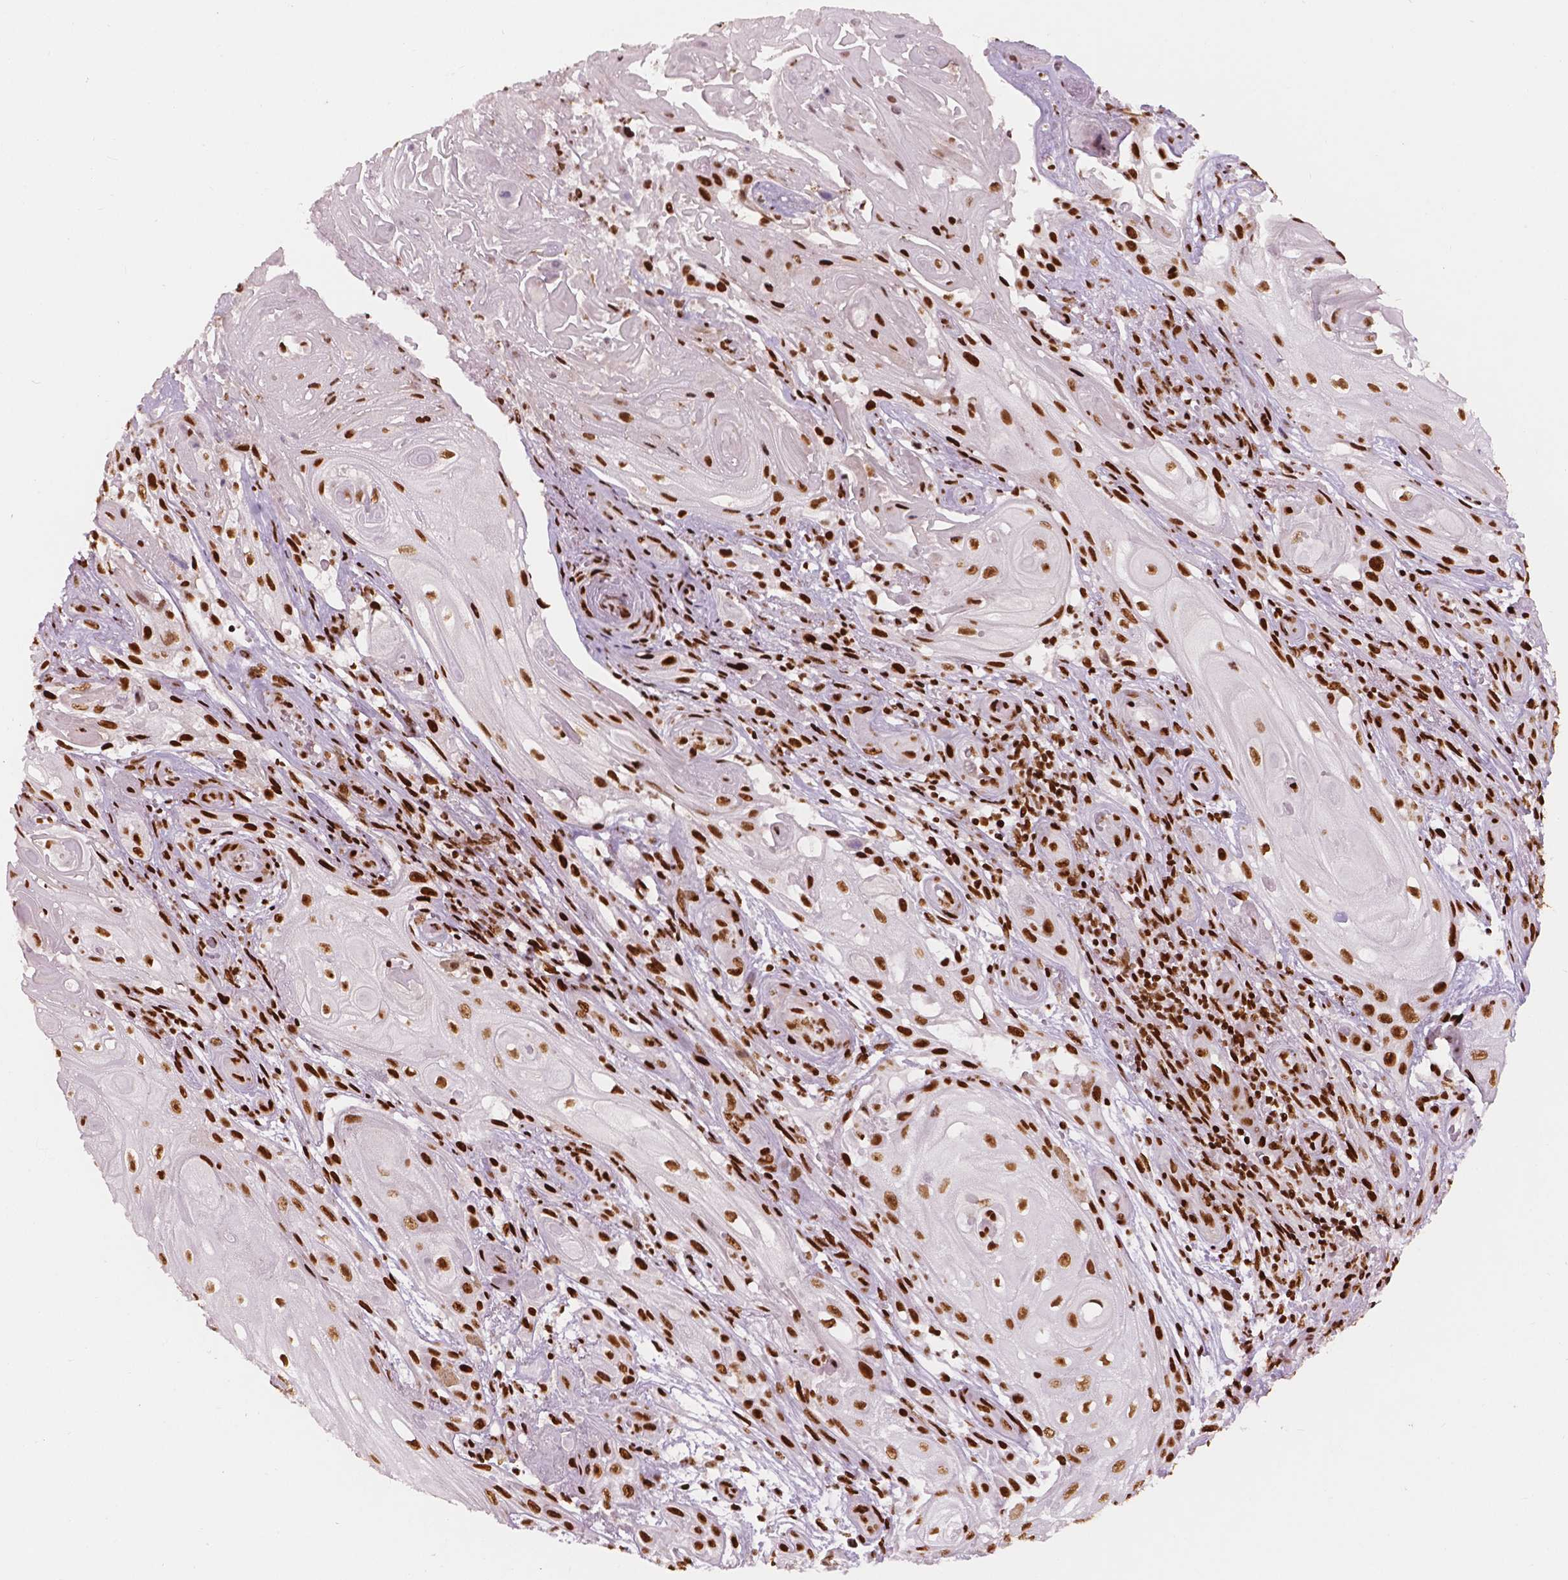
{"staining": {"intensity": "strong", "quantity": ">75%", "location": "nuclear"}, "tissue": "skin cancer", "cell_type": "Tumor cells", "image_type": "cancer", "snomed": [{"axis": "morphology", "description": "Squamous cell carcinoma, NOS"}, {"axis": "topography", "description": "Skin"}], "caption": "Immunohistochemical staining of human skin cancer shows high levels of strong nuclear protein staining in approximately >75% of tumor cells.", "gene": "BRD4", "patient": {"sex": "male", "age": 62}}